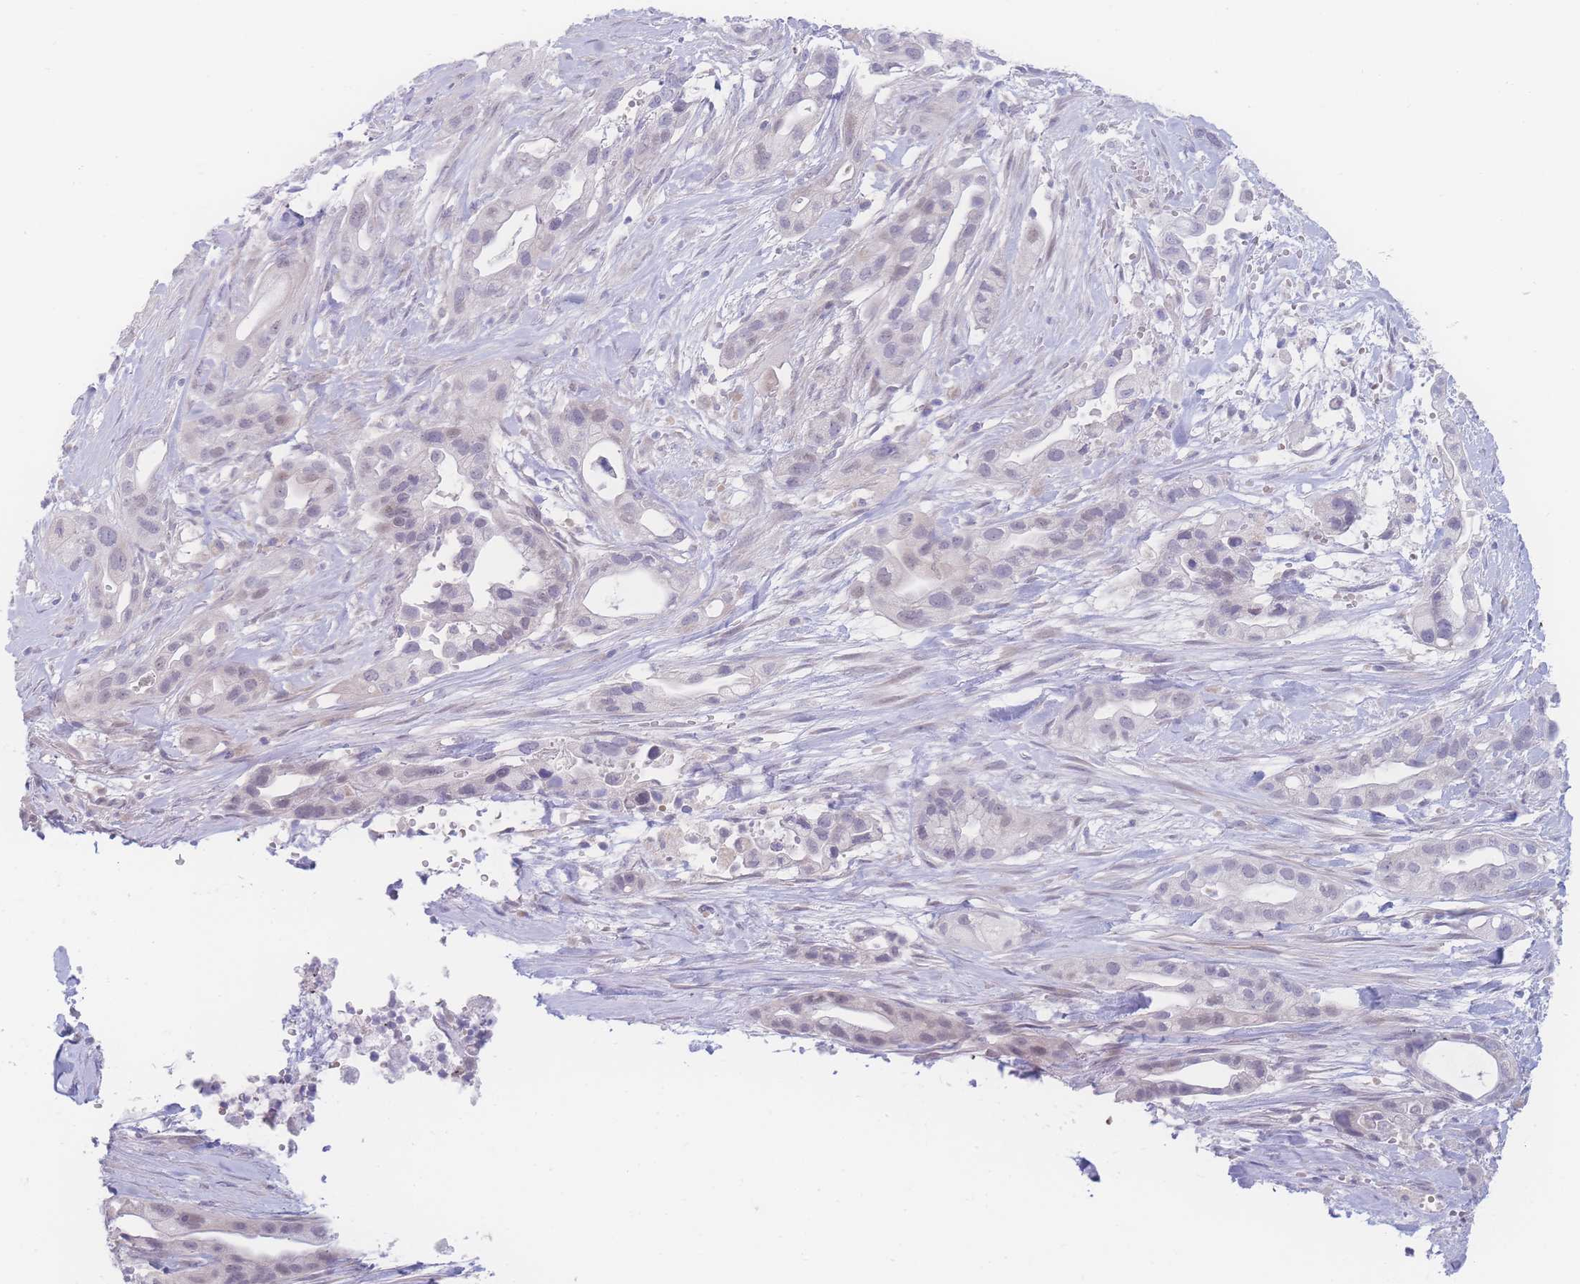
{"staining": {"intensity": "negative", "quantity": "none", "location": "none"}, "tissue": "pancreatic cancer", "cell_type": "Tumor cells", "image_type": "cancer", "snomed": [{"axis": "morphology", "description": "Adenocarcinoma, NOS"}, {"axis": "topography", "description": "Pancreas"}], "caption": "A photomicrograph of human pancreatic cancer is negative for staining in tumor cells. (DAB (3,3'-diaminobenzidine) immunohistochemistry, high magnification).", "gene": "PRSS22", "patient": {"sex": "male", "age": 44}}